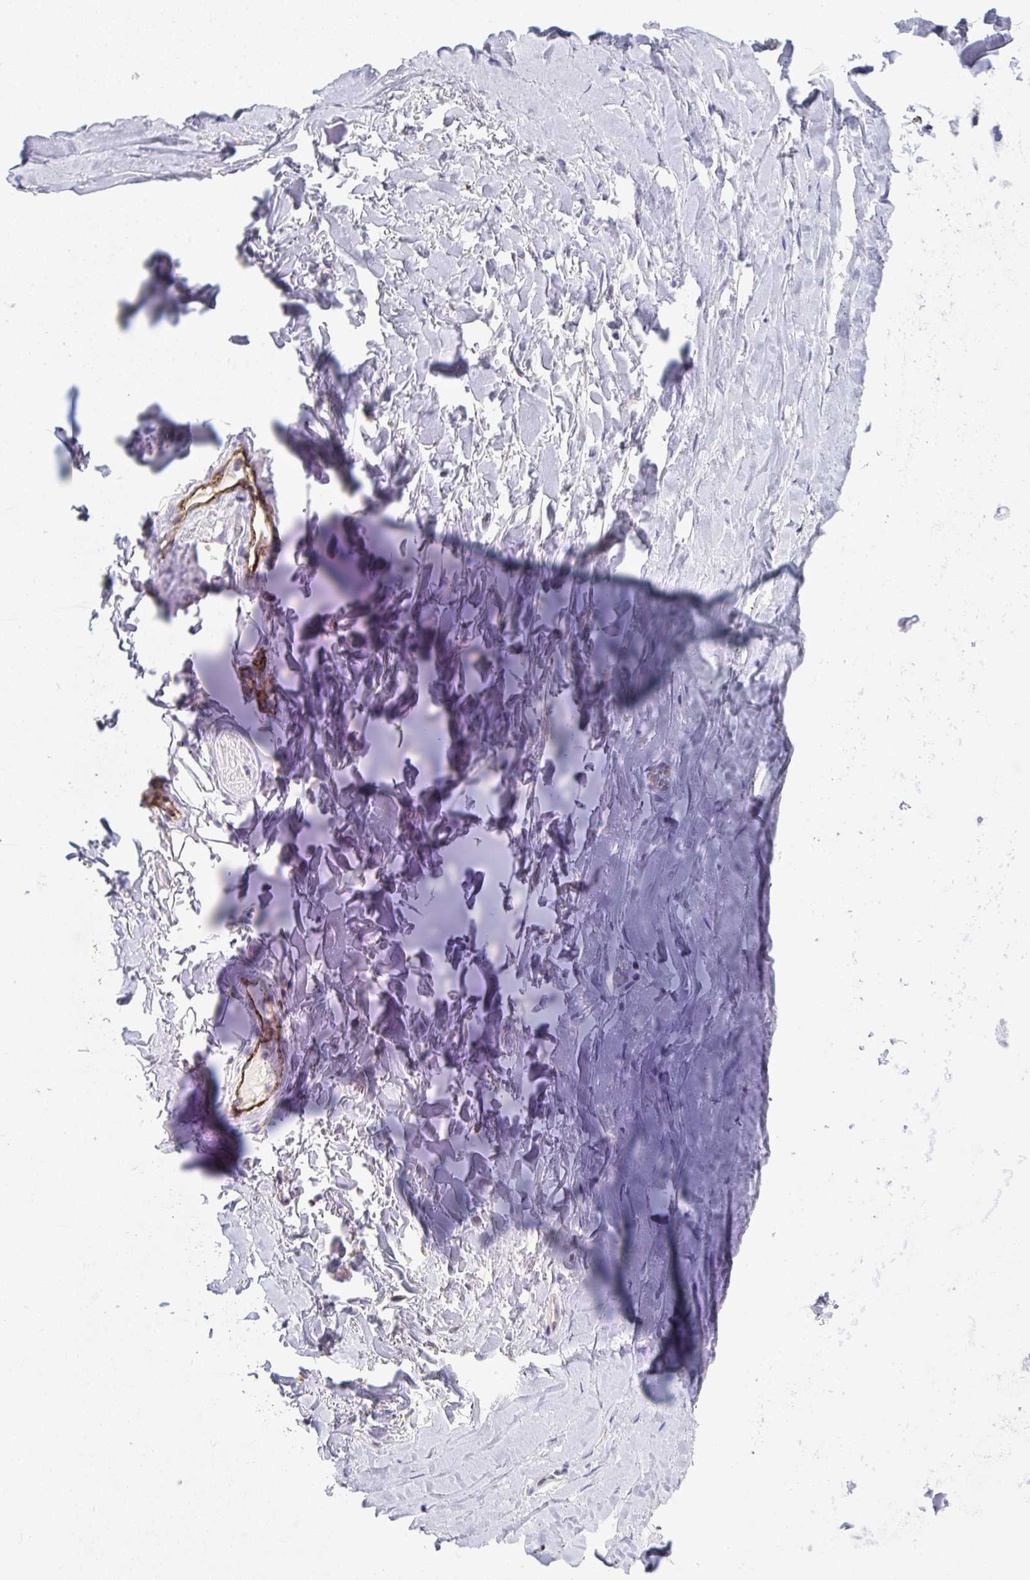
{"staining": {"intensity": "negative", "quantity": "none", "location": "none"}, "tissue": "adipose tissue", "cell_type": "Adipocytes", "image_type": "normal", "snomed": [{"axis": "morphology", "description": "Normal tissue, NOS"}, {"axis": "topography", "description": "Cartilage tissue"}, {"axis": "topography", "description": "Nasopharynx"}, {"axis": "topography", "description": "Thyroid gland"}], "caption": "Histopathology image shows no significant protein staining in adipocytes of unremarkable adipose tissue.", "gene": "TOR1AIP2", "patient": {"sex": "male", "age": 63}}